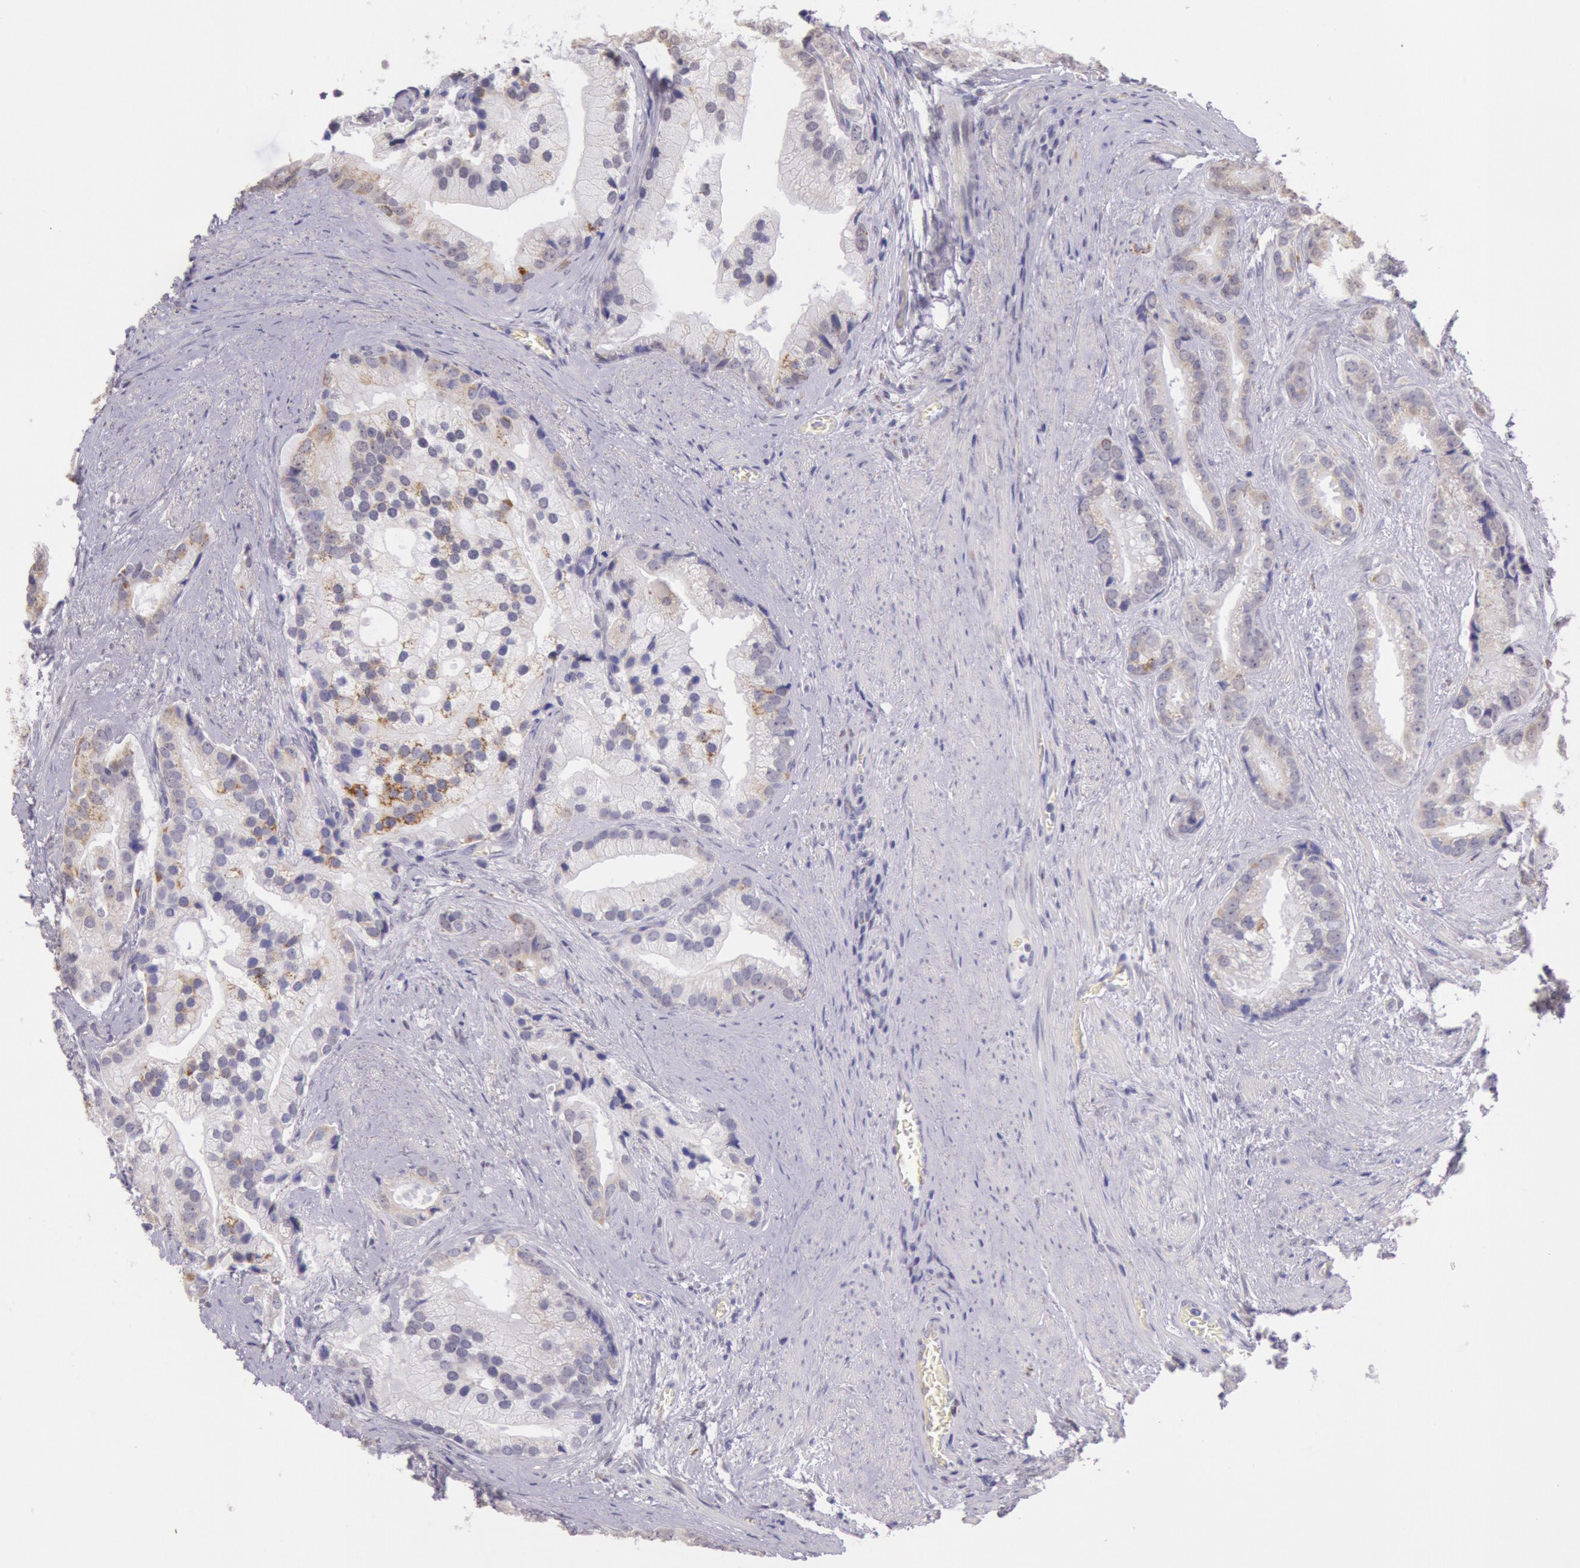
{"staining": {"intensity": "weak", "quantity": "25%-75%", "location": "cytoplasmic/membranous"}, "tissue": "prostate cancer", "cell_type": "Tumor cells", "image_type": "cancer", "snomed": [{"axis": "morphology", "description": "Adenocarcinoma, Low grade"}, {"axis": "topography", "description": "Prostate"}], "caption": "A brown stain shows weak cytoplasmic/membranous staining of a protein in human prostate low-grade adenocarcinoma tumor cells. (brown staining indicates protein expression, while blue staining denotes nuclei).", "gene": "FRMD6", "patient": {"sex": "male", "age": 71}}